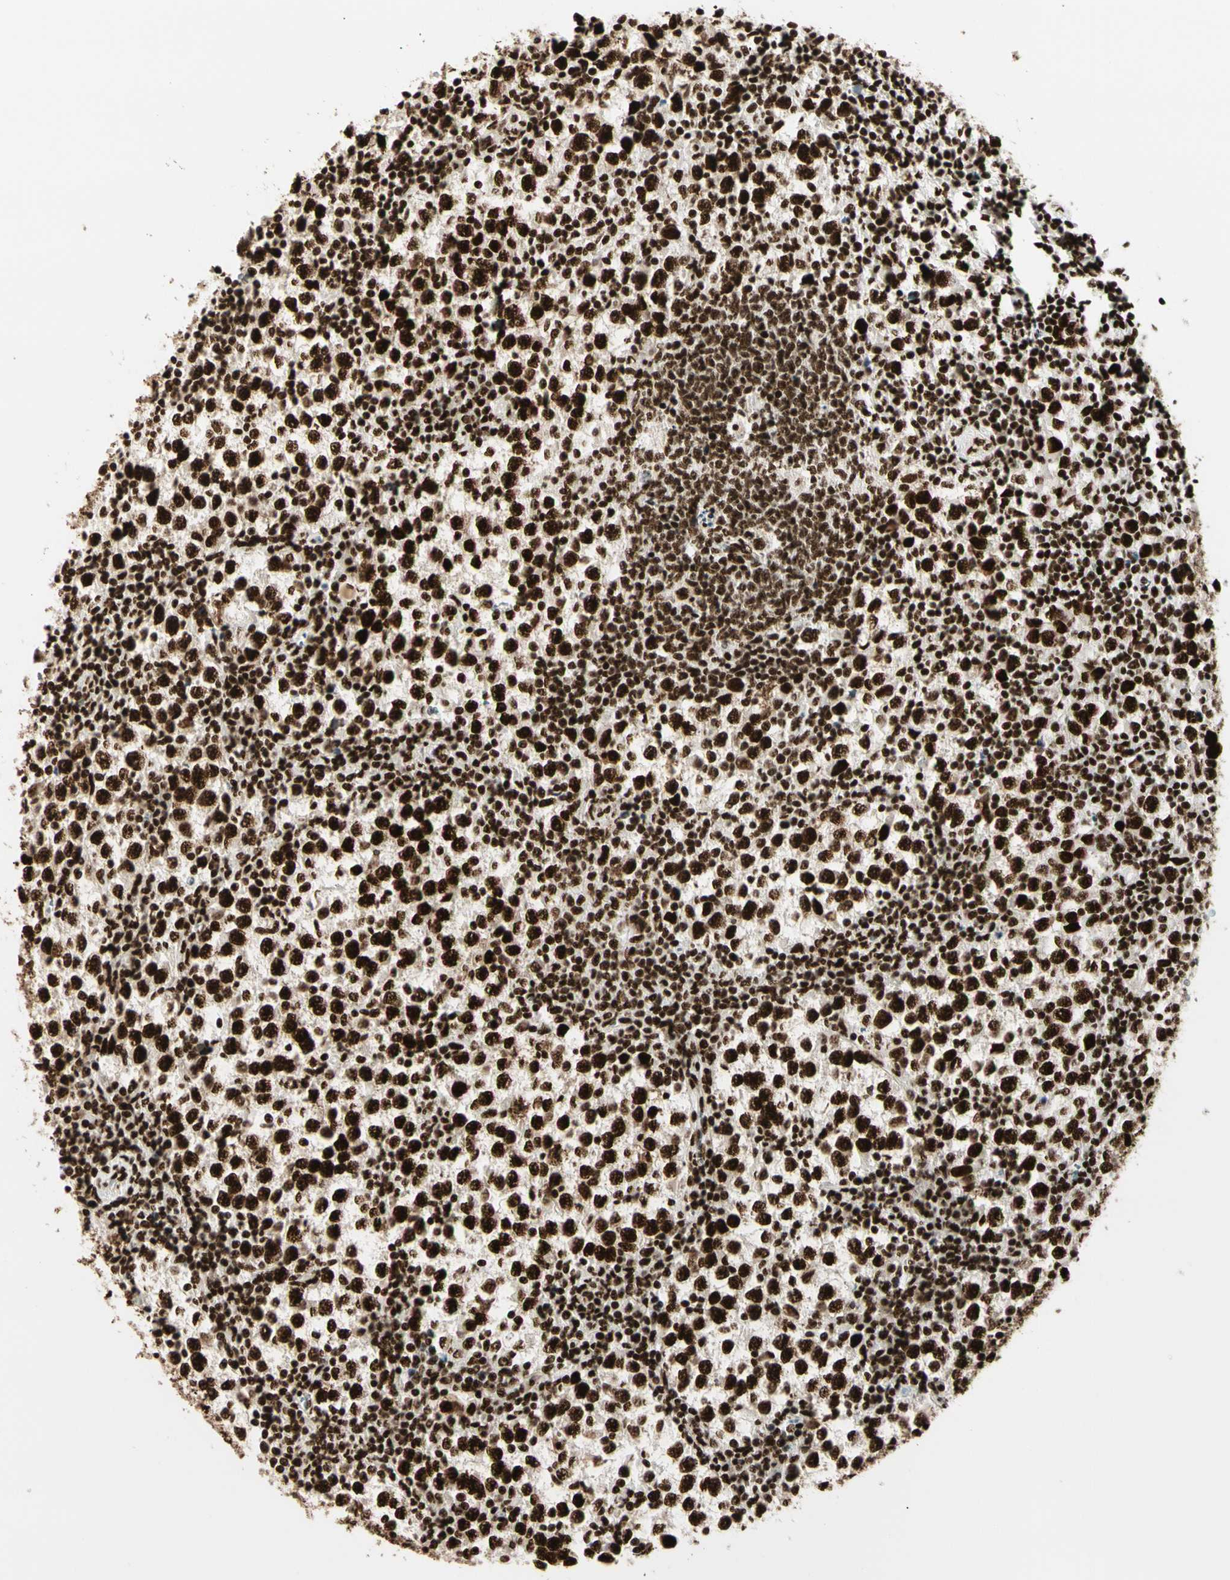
{"staining": {"intensity": "strong", "quantity": ">75%", "location": "nuclear"}, "tissue": "testis cancer", "cell_type": "Tumor cells", "image_type": "cancer", "snomed": [{"axis": "morphology", "description": "Seminoma, NOS"}, {"axis": "topography", "description": "Testis"}], "caption": "Immunohistochemistry (IHC) (DAB) staining of seminoma (testis) exhibits strong nuclear protein expression in approximately >75% of tumor cells. (DAB IHC, brown staining for protein, blue staining for nuclei).", "gene": "CCAR1", "patient": {"sex": "male", "age": 65}}